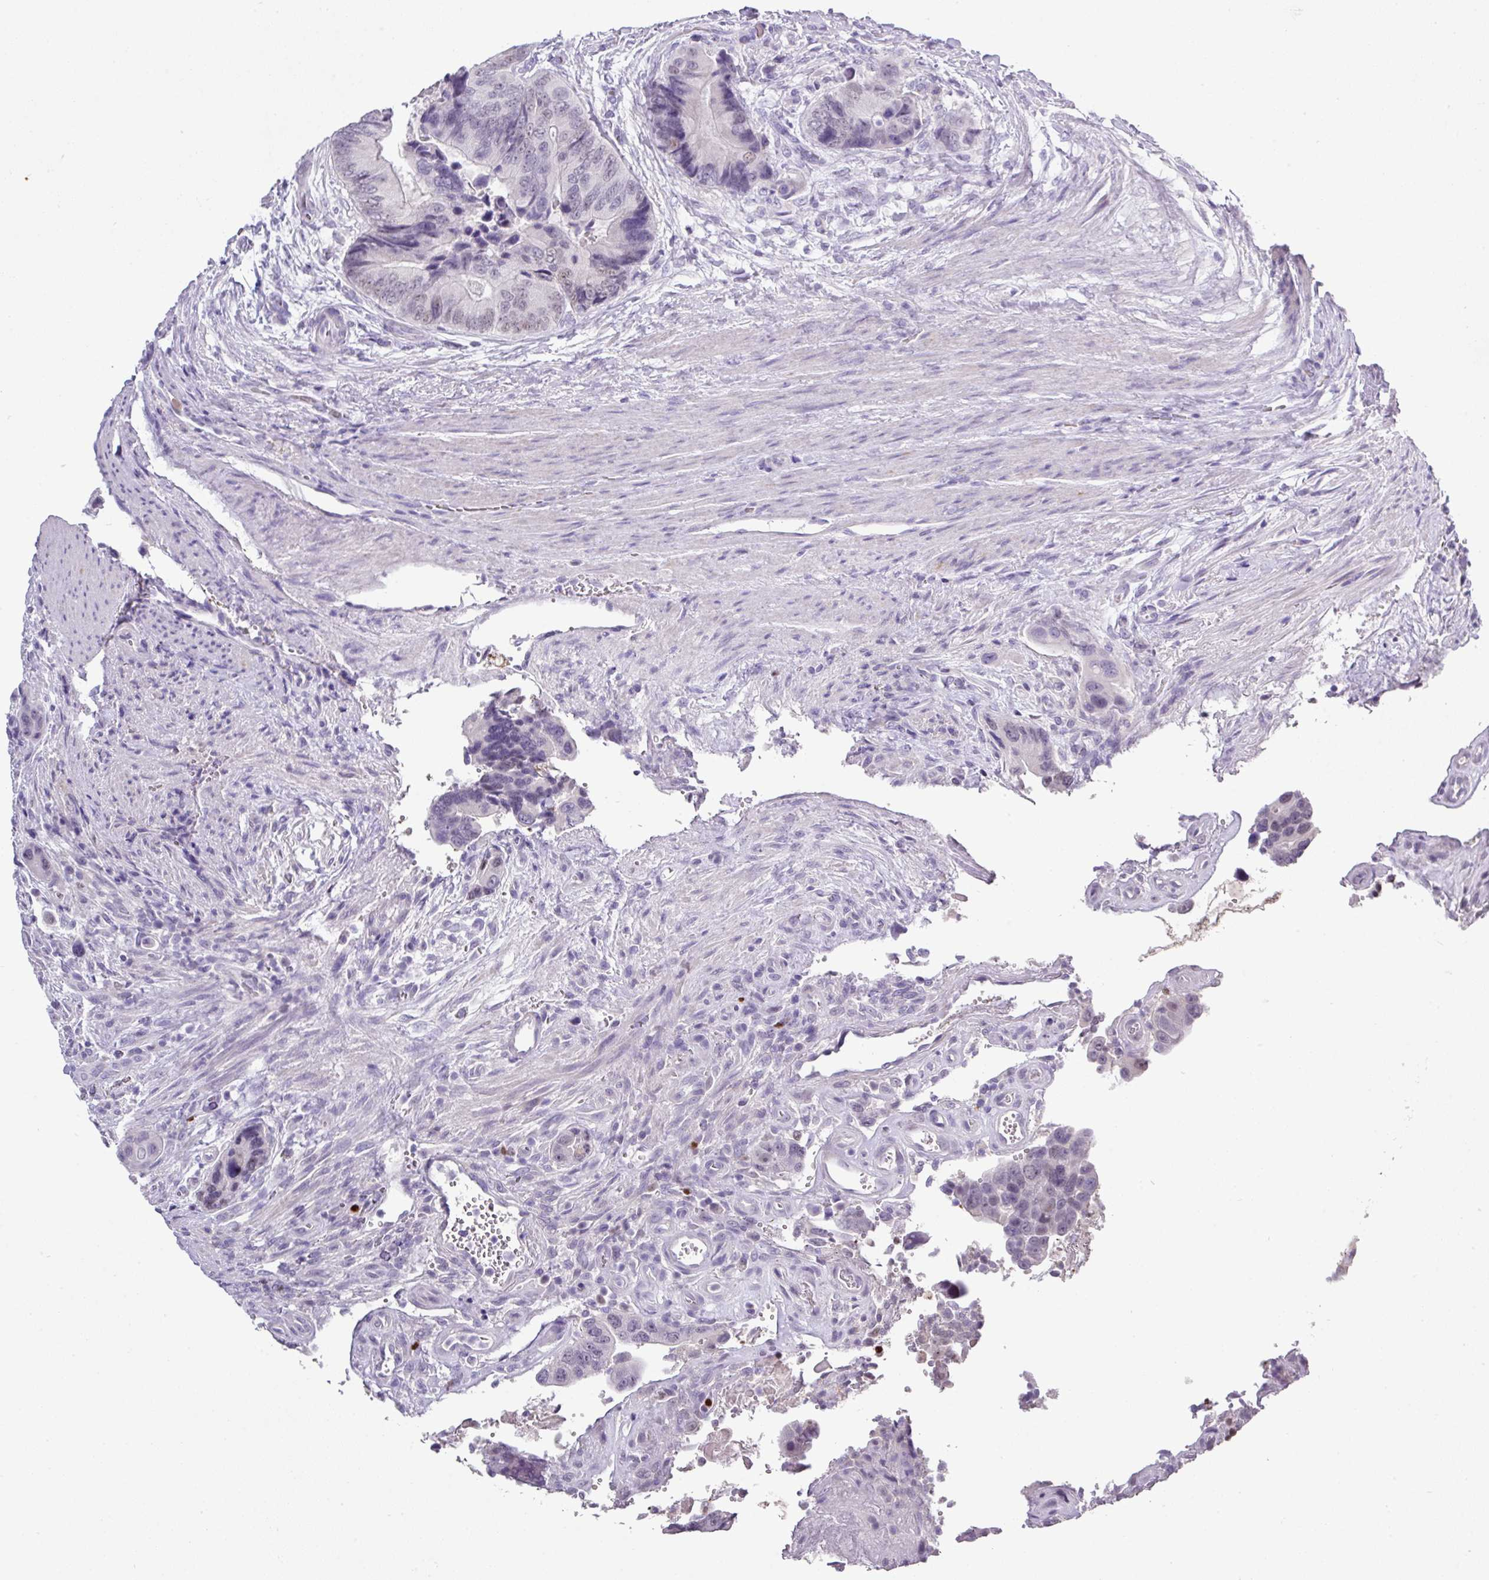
{"staining": {"intensity": "weak", "quantity": "<25%", "location": "nuclear"}, "tissue": "colorectal cancer", "cell_type": "Tumor cells", "image_type": "cancer", "snomed": [{"axis": "morphology", "description": "Adenocarcinoma, NOS"}, {"axis": "topography", "description": "Colon"}], "caption": "Immunohistochemical staining of adenocarcinoma (colorectal) reveals no significant positivity in tumor cells.", "gene": "BCL11A", "patient": {"sex": "male", "age": 84}}